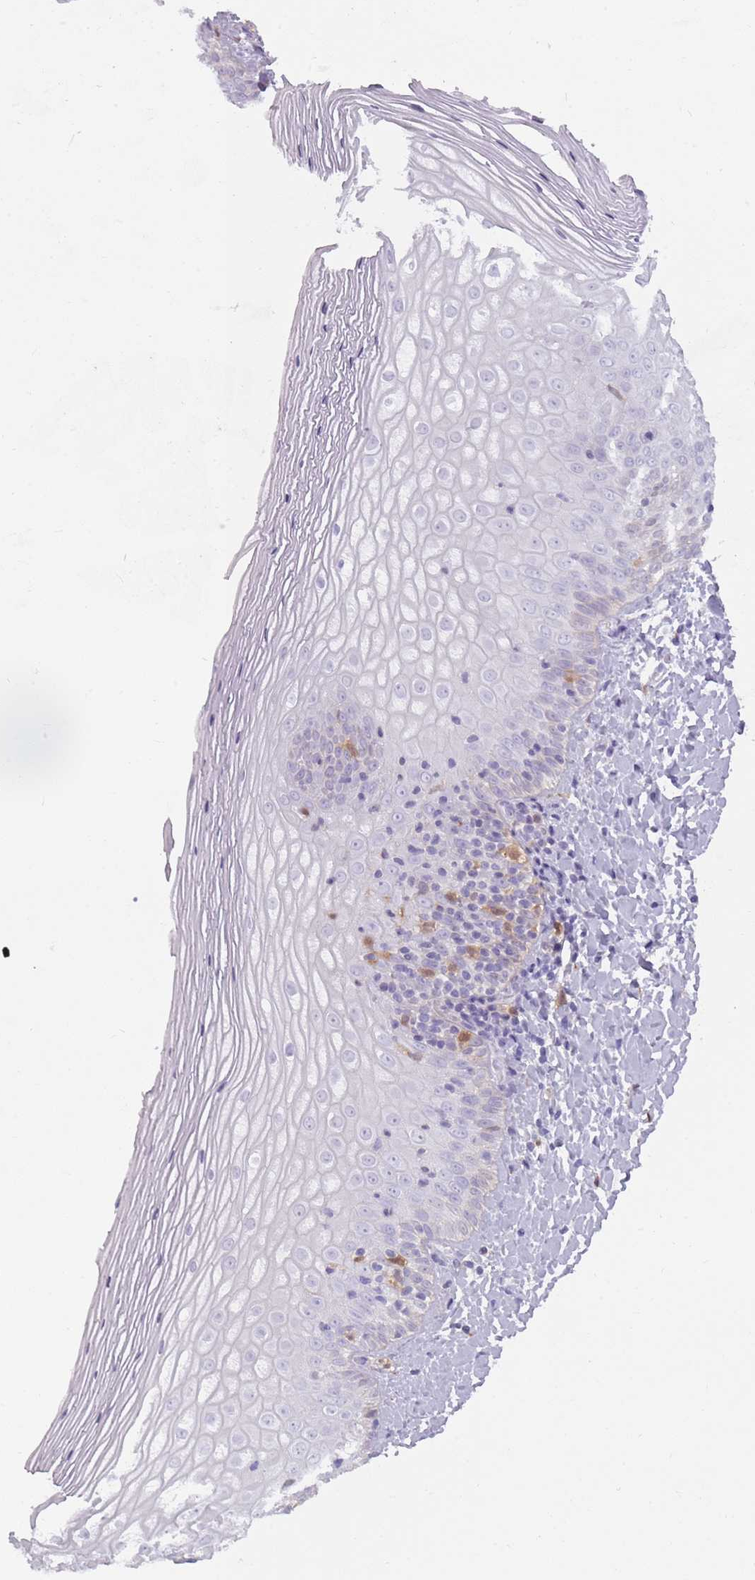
{"staining": {"intensity": "negative", "quantity": "none", "location": "none"}, "tissue": "vagina", "cell_type": "Squamous epithelial cells", "image_type": "normal", "snomed": [{"axis": "morphology", "description": "Normal tissue, NOS"}, {"axis": "topography", "description": "Vagina"}], "caption": "High power microscopy image of an IHC micrograph of normal vagina, revealing no significant expression in squamous epithelial cells. (DAB immunohistochemistry with hematoxylin counter stain).", "gene": "LGALS9B", "patient": {"sex": "female", "age": 65}}